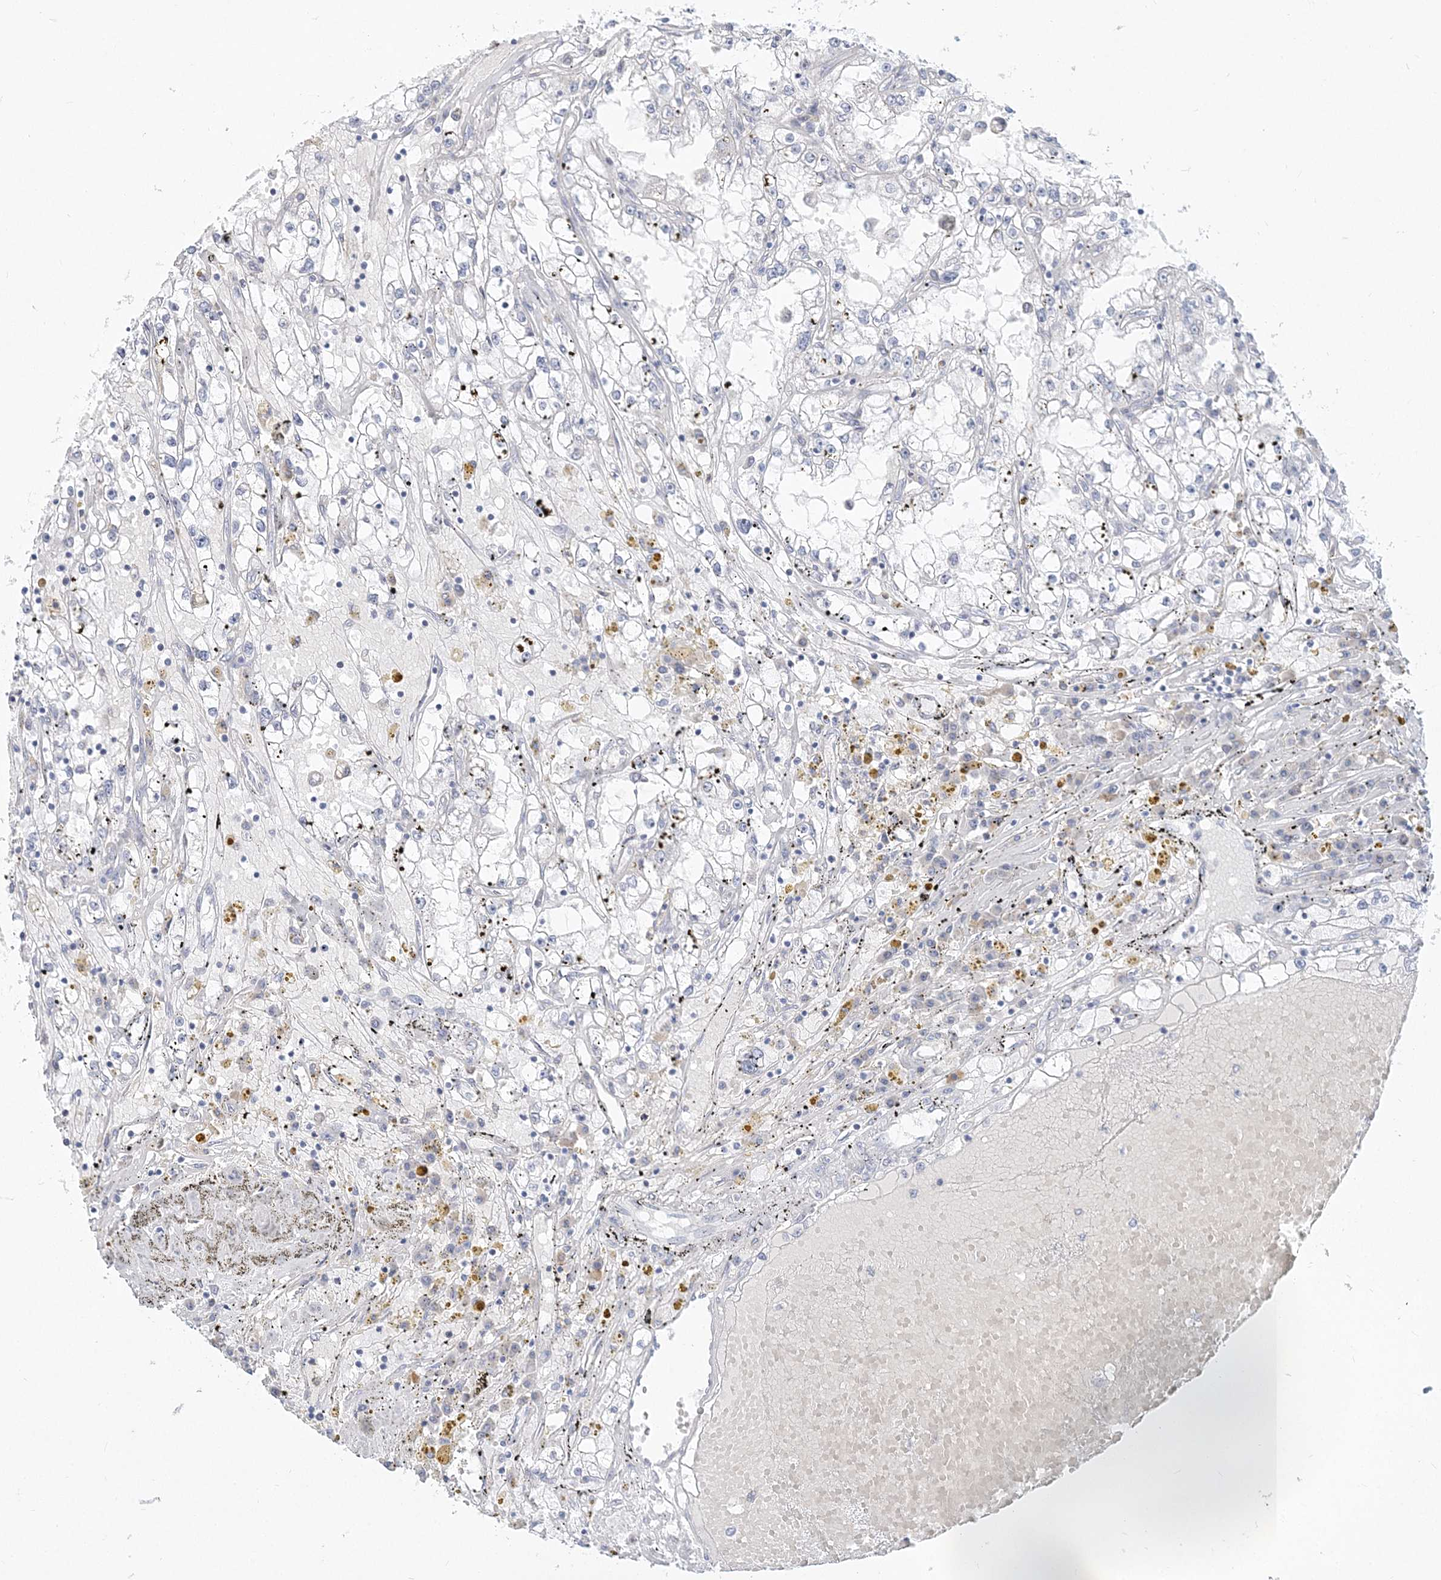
{"staining": {"intensity": "negative", "quantity": "none", "location": "none"}, "tissue": "renal cancer", "cell_type": "Tumor cells", "image_type": "cancer", "snomed": [{"axis": "morphology", "description": "Adenocarcinoma, NOS"}, {"axis": "topography", "description": "Kidney"}], "caption": "Human renal cancer (adenocarcinoma) stained for a protein using IHC exhibits no expression in tumor cells.", "gene": "CSN1S1", "patient": {"sex": "male", "age": 56}}